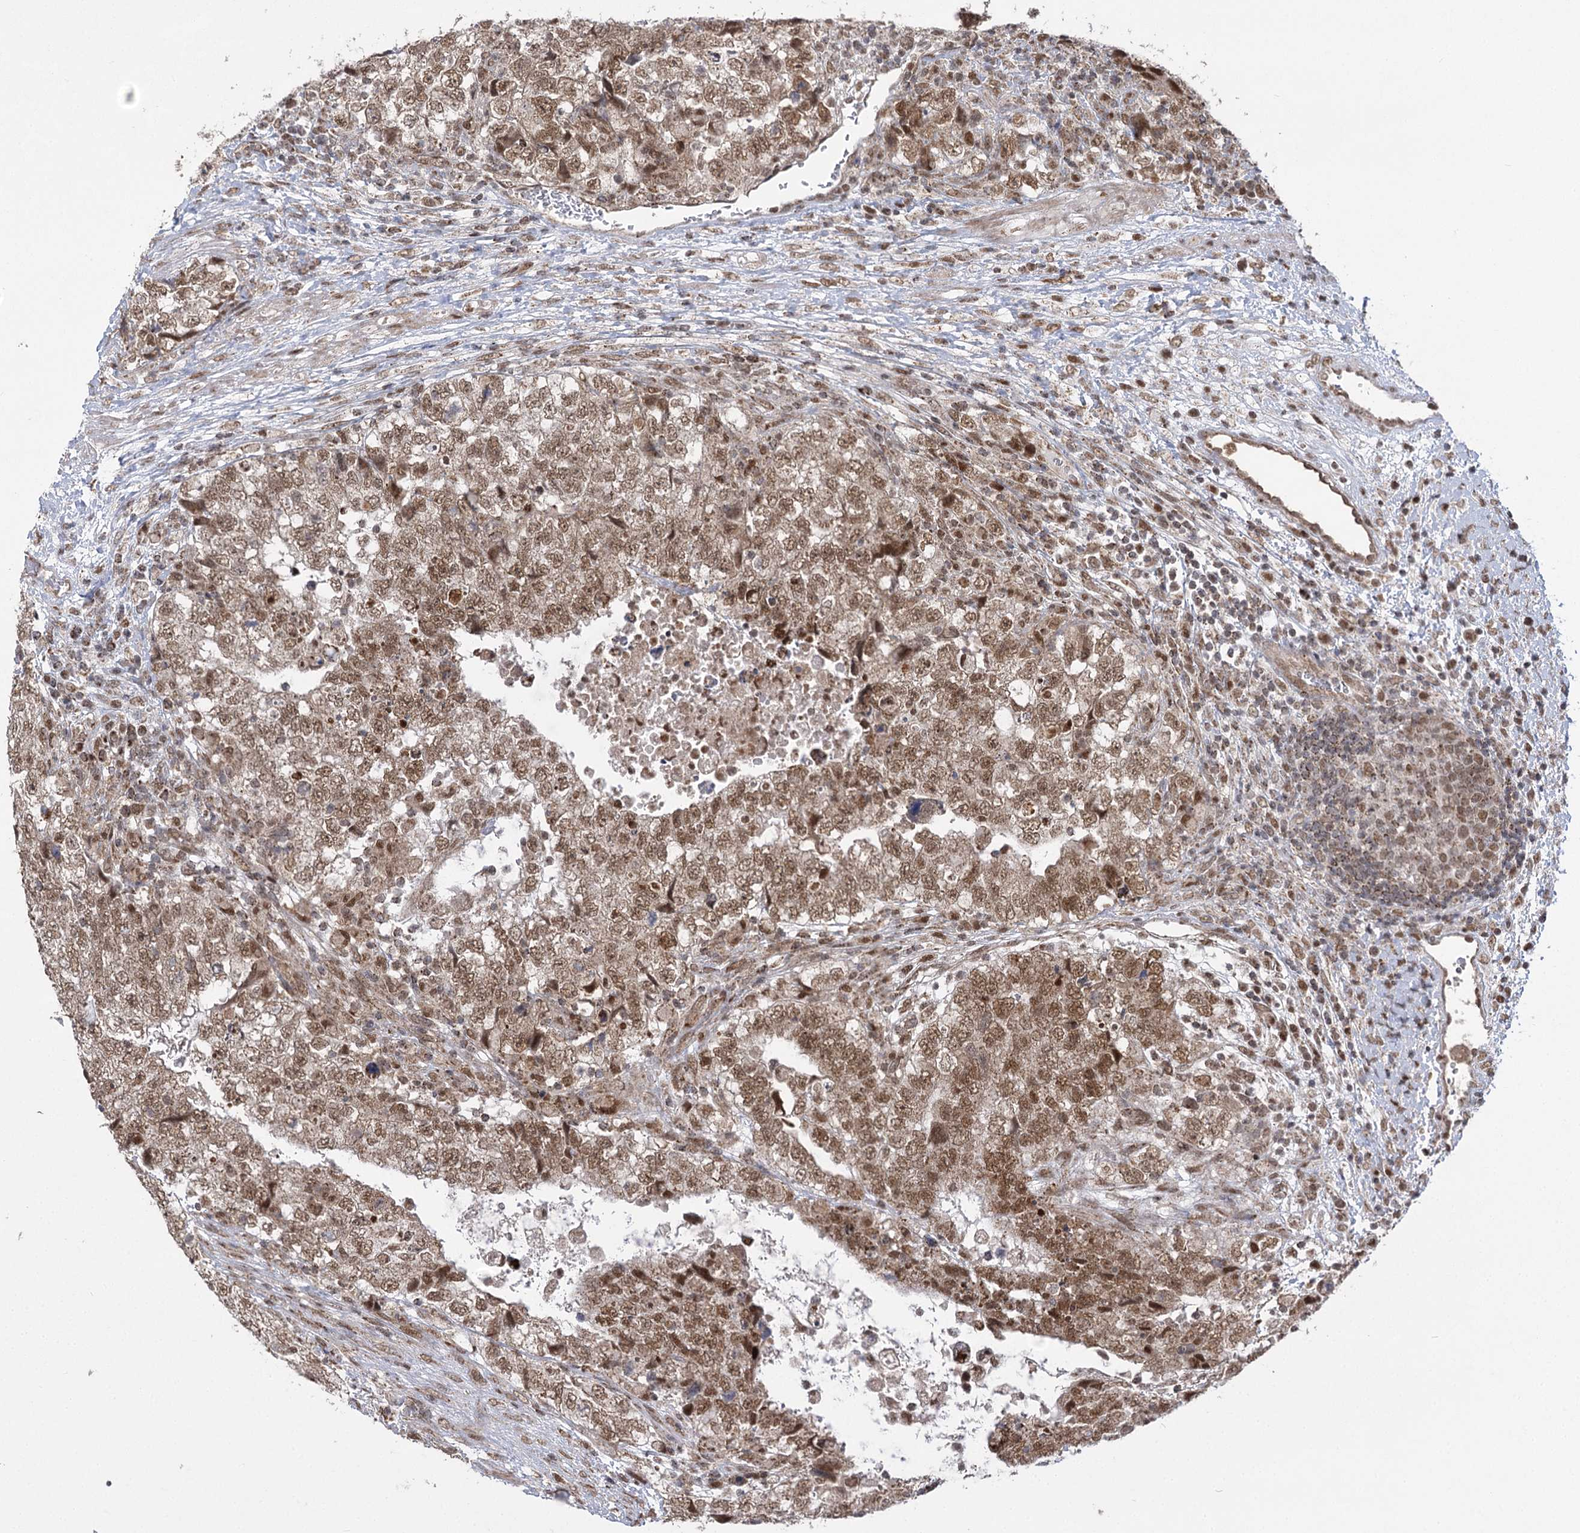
{"staining": {"intensity": "moderate", "quantity": ">75%", "location": "nuclear"}, "tissue": "testis cancer", "cell_type": "Tumor cells", "image_type": "cancer", "snomed": [{"axis": "morphology", "description": "Carcinoma, Embryonal, NOS"}, {"axis": "topography", "description": "Testis"}], "caption": "Testis cancer stained for a protein (brown) exhibits moderate nuclear positive expression in approximately >75% of tumor cells.", "gene": "SLC4A1AP", "patient": {"sex": "male", "age": 37}}